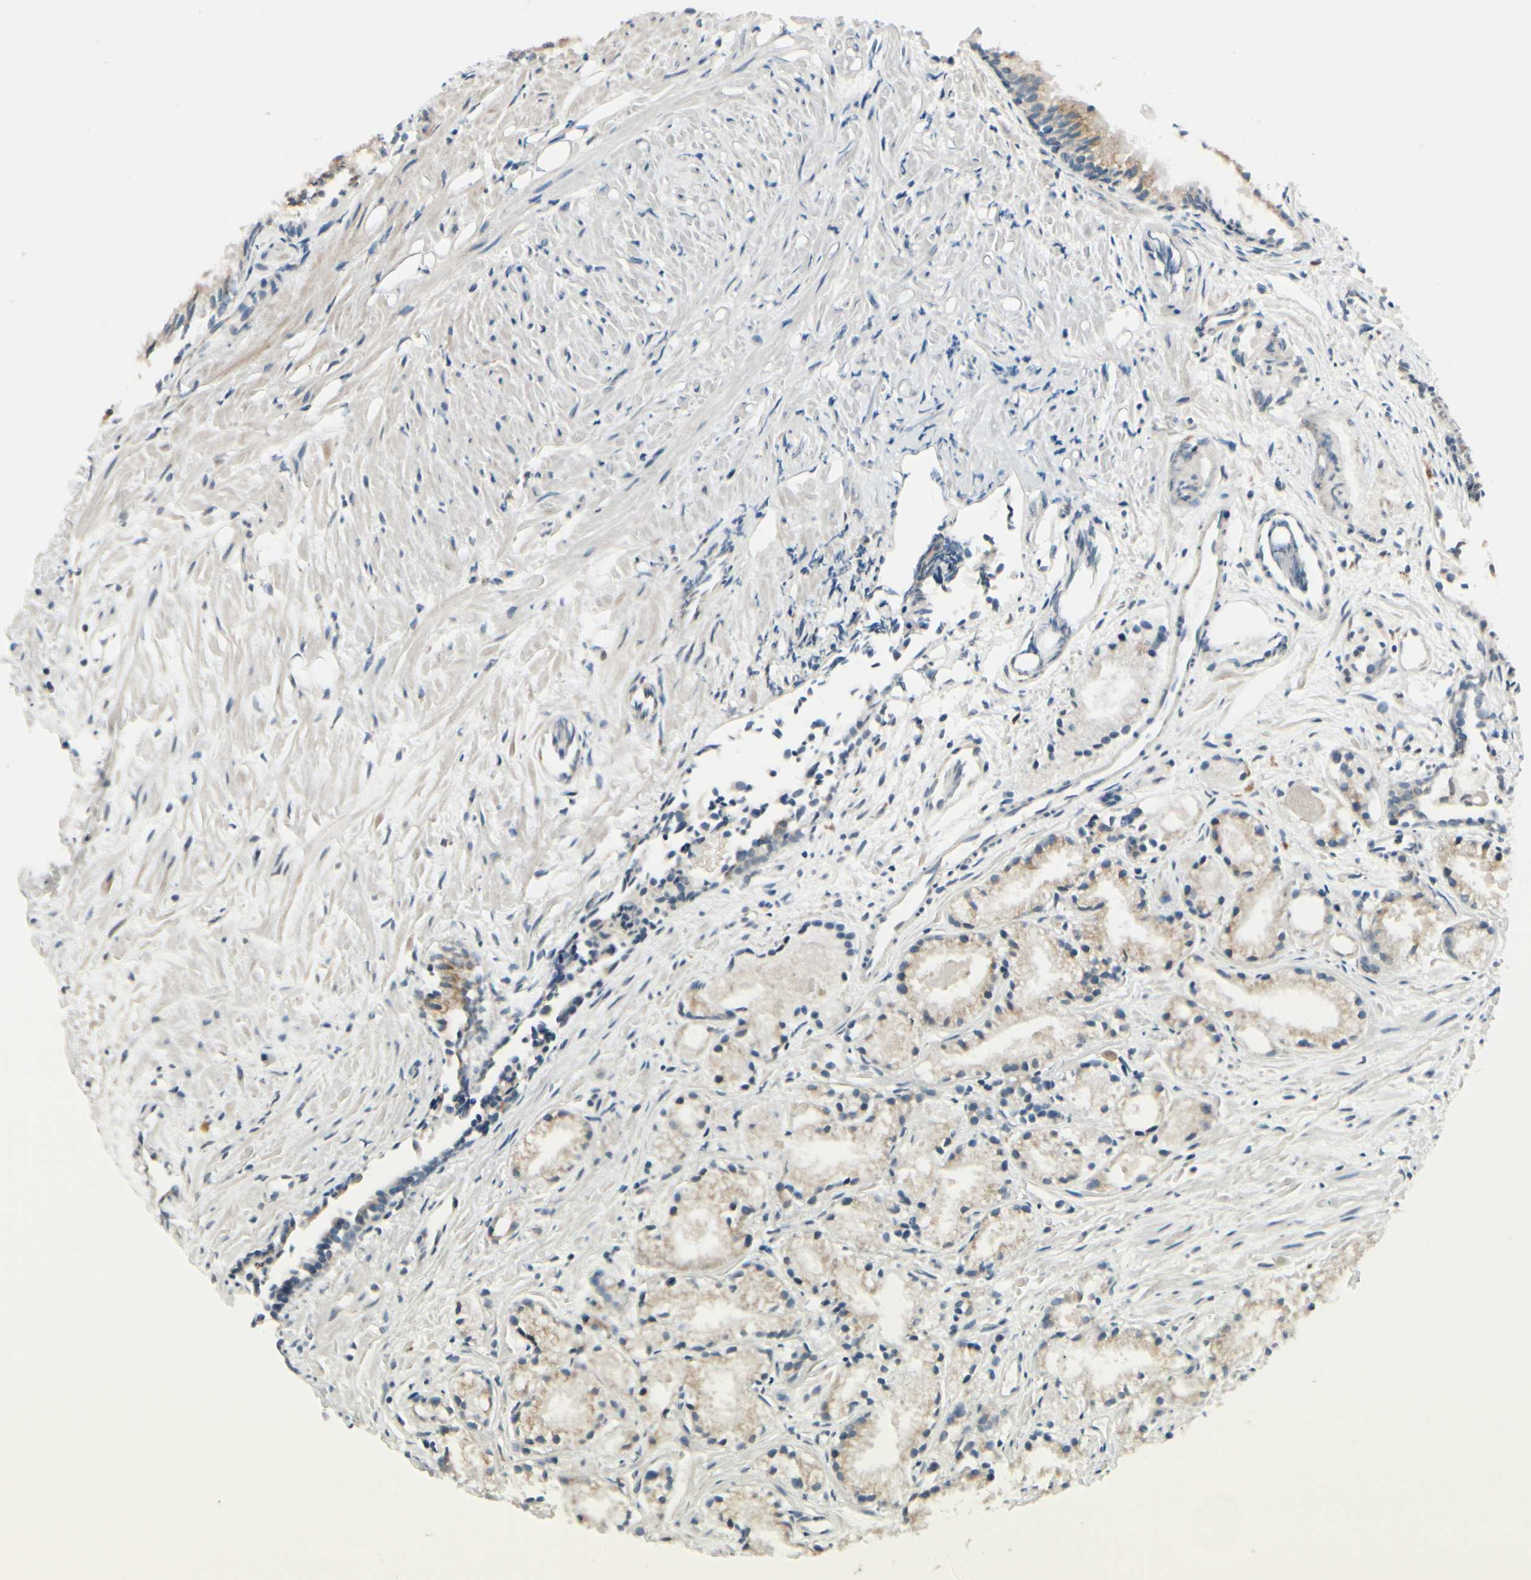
{"staining": {"intensity": "negative", "quantity": "none", "location": "none"}, "tissue": "prostate cancer", "cell_type": "Tumor cells", "image_type": "cancer", "snomed": [{"axis": "morphology", "description": "Adenocarcinoma, Low grade"}, {"axis": "topography", "description": "Prostate"}], "caption": "A photomicrograph of prostate cancer (low-grade adenocarcinoma) stained for a protein displays no brown staining in tumor cells.", "gene": "MANSC1", "patient": {"sex": "male", "age": 72}}